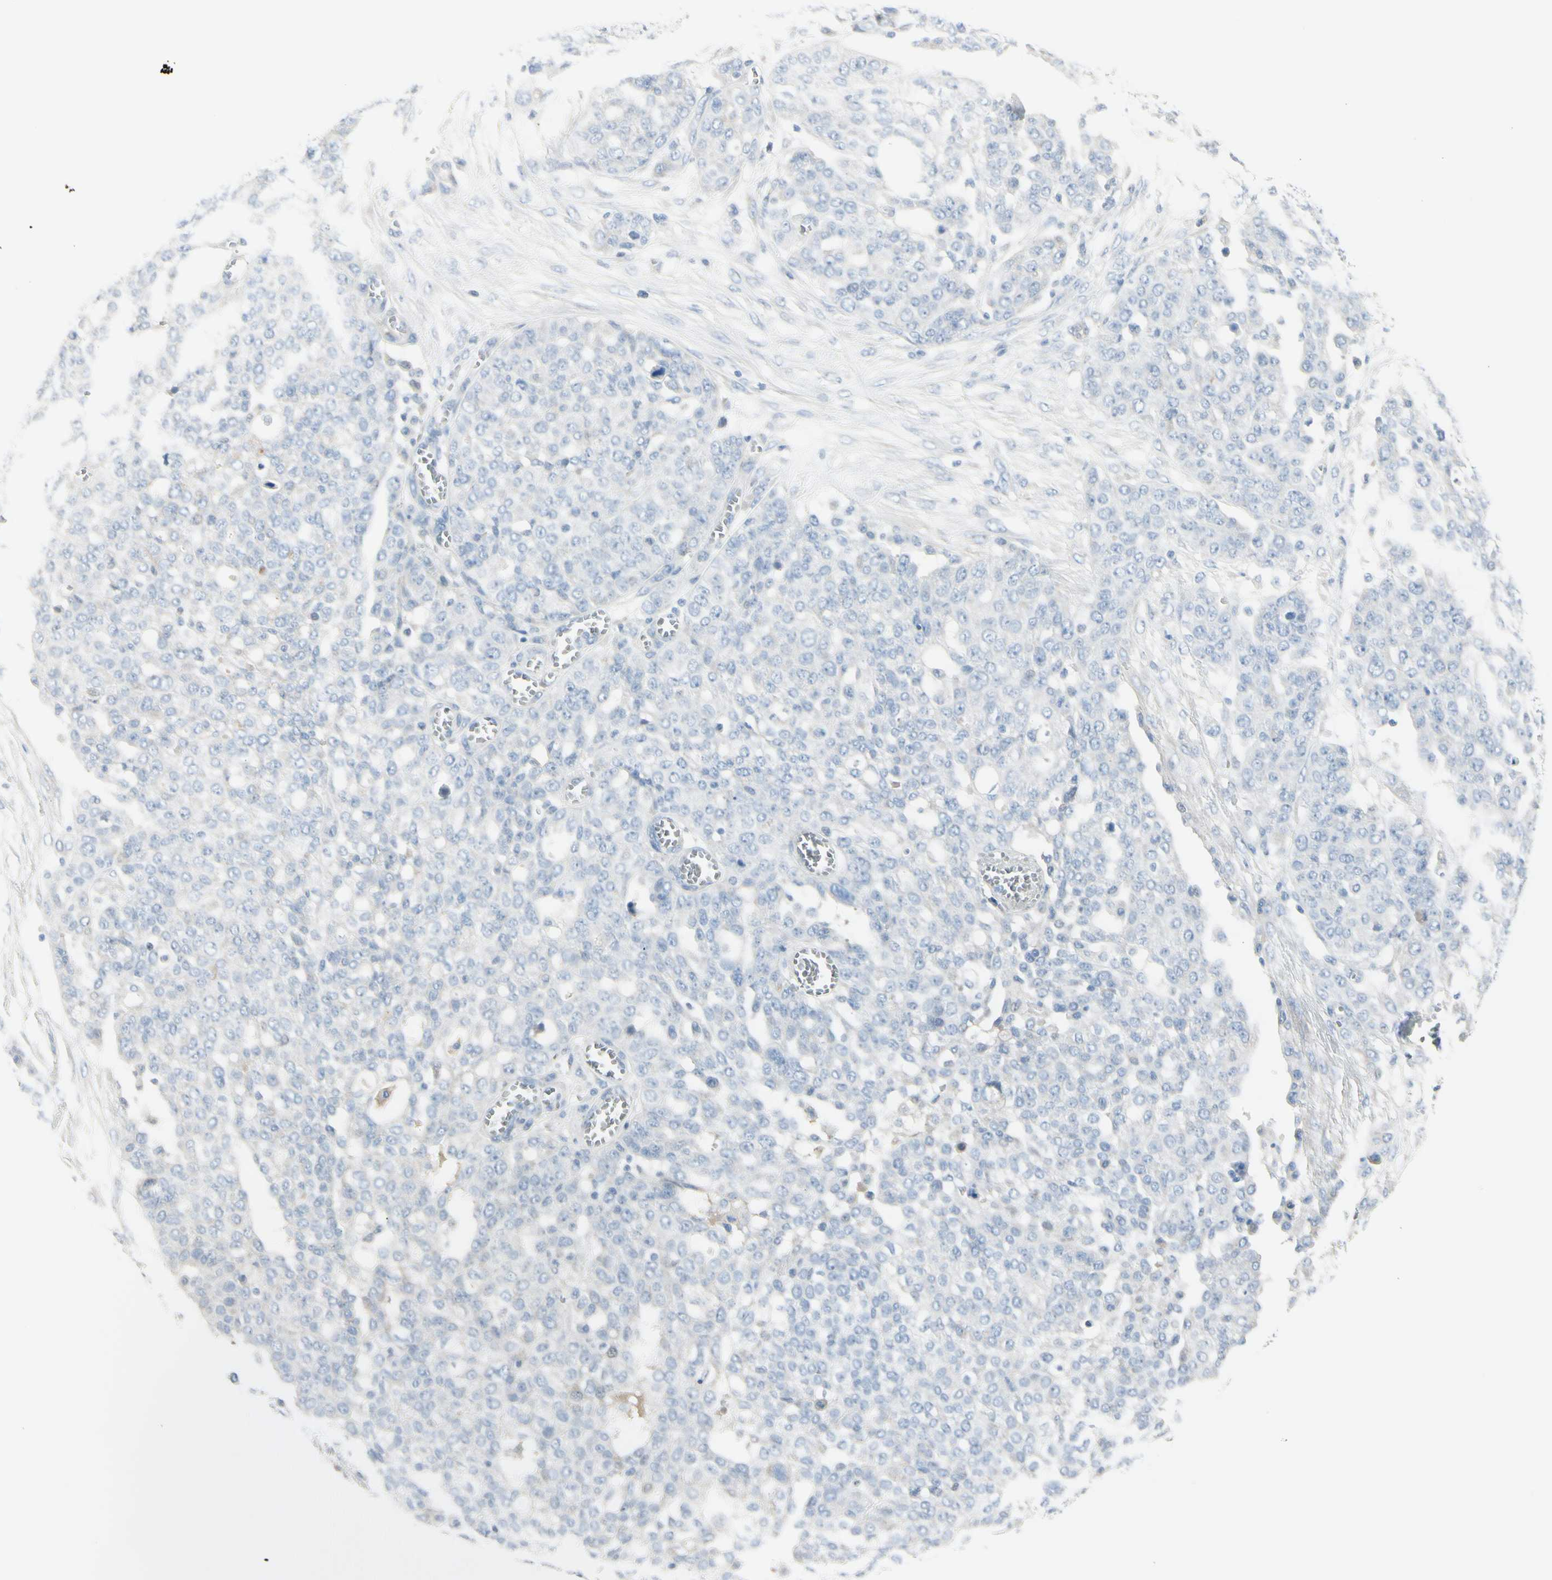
{"staining": {"intensity": "negative", "quantity": "none", "location": "none"}, "tissue": "ovarian cancer", "cell_type": "Tumor cells", "image_type": "cancer", "snomed": [{"axis": "morphology", "description": "Cystadenocarcinoma, serous, NOS"}, {"axis": "topography", "description": "Soft tissue"}, {"axis": "topography", "description": "Ovary"}], "caption": "Serous cystadenocarcinoma (ovarian) stained for a protein using immunohistochemistry displays no staining tumor cells.", "gene": "CACNA2D1", "patient": {"sex": "female", "age": 57}}